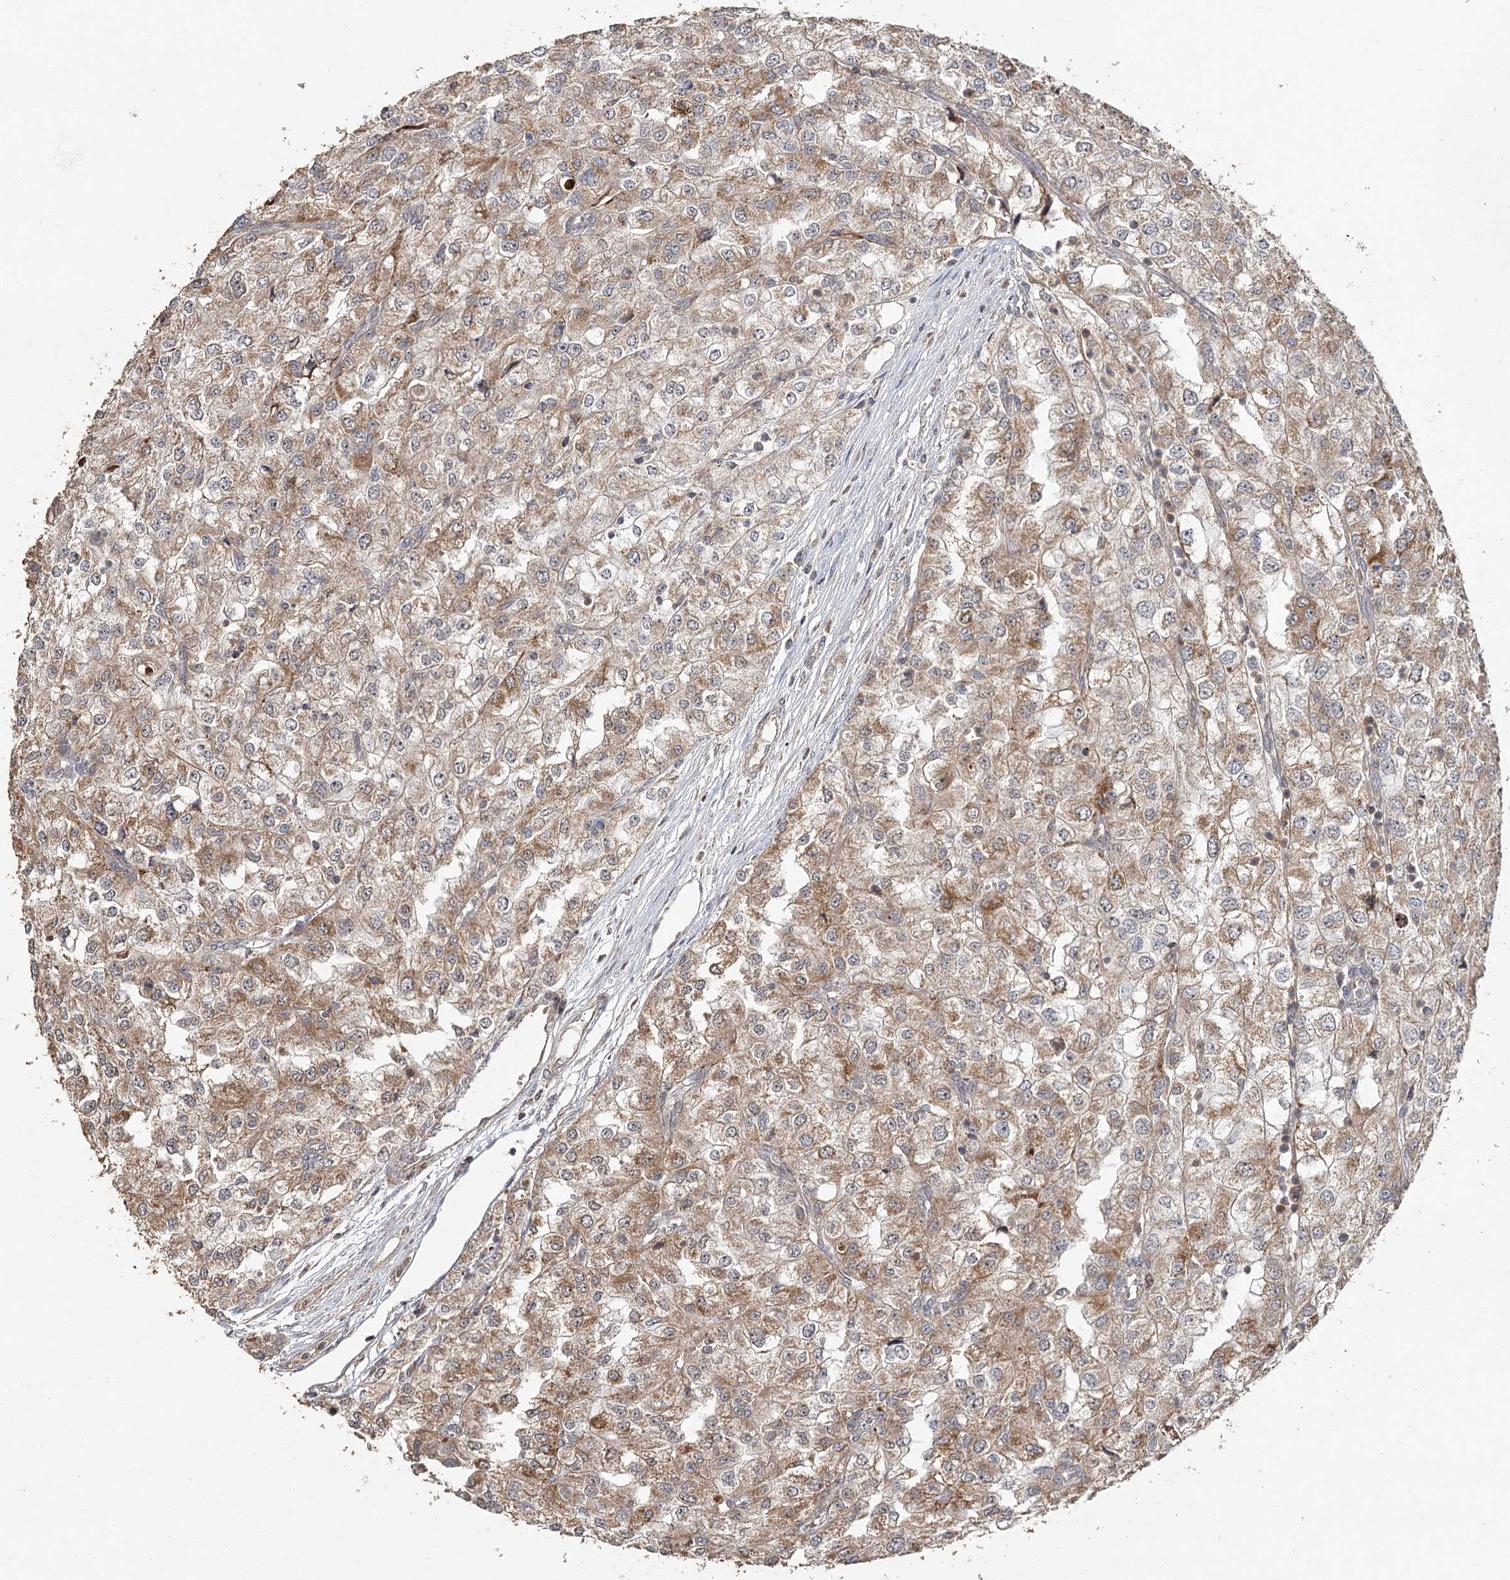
{"staining": {"intensity": "moderate", "quantity": ">75%", "location": "cytoplasmic/membranous"}, "tissue": "renal cancer", "cell_type": "Tumor cells", "image_type": "cancer", "snomed": [{"axis": "morphology", "description": "Adenocarcinoma, NOS"}, {"axis": "topography", "description": "Kidney"}], "caption": "Immunohistochemistry (DAB) staining of human renal cancer (adenocarcinoma) demonstrates moderate cytoplasmic/membranous protein positivity in approximately >75% of tumor cells.", "gene": "ZNRF3", "patient": {"sex": "female", "age": 54}}